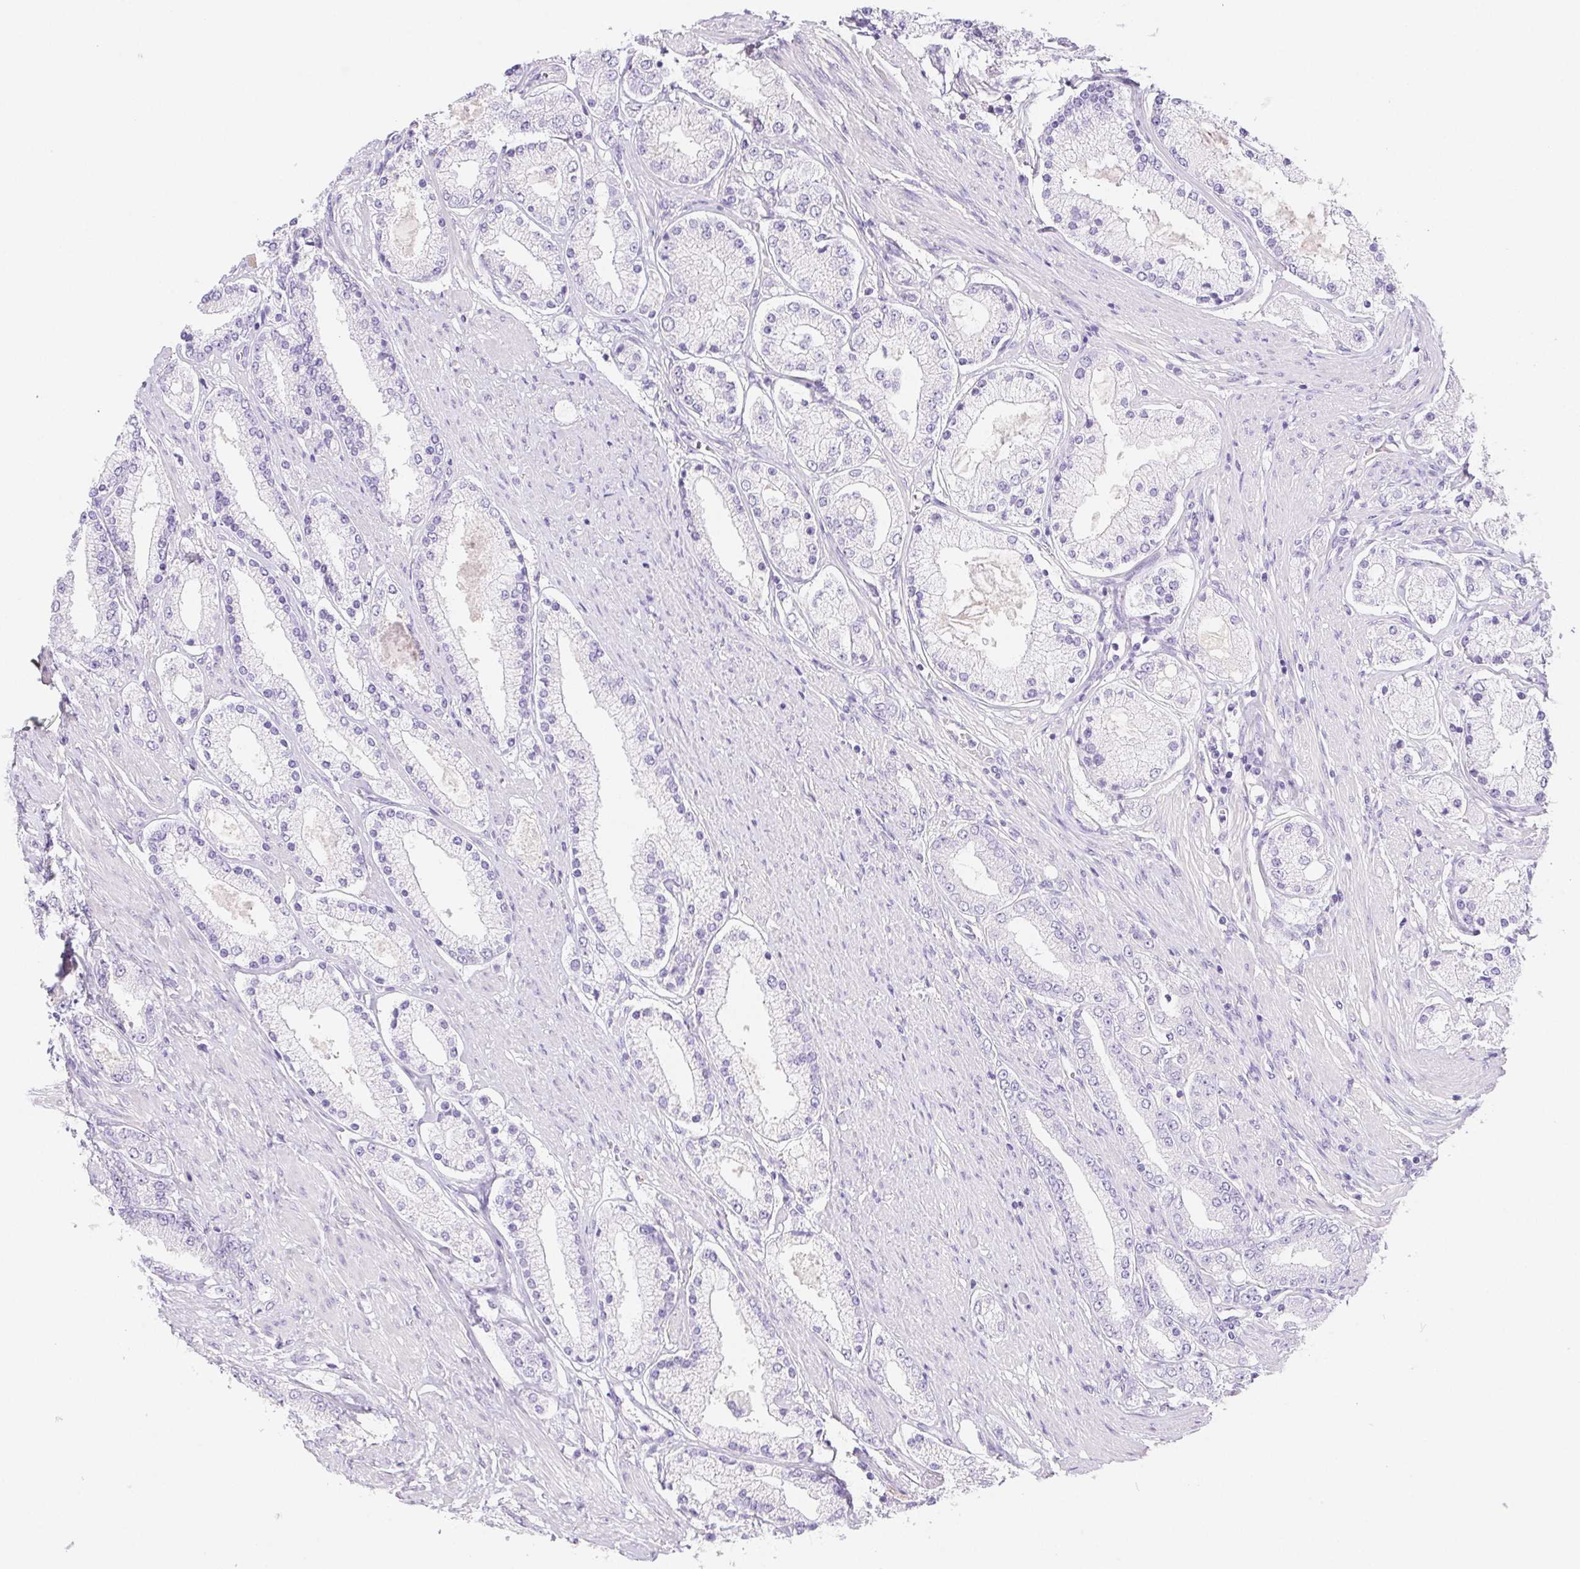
{"staining": {"intensity": "negative", "quantity": "none", "location": "none"}, "tissue": "prostate cancer", "cell_type": "Tumor cells", "image_type": "cancer", "snomed": [{"axis": "morphology", "description": "Adenocarcinoma, High grade"}, {"axis": "topography", "description": "Prostate"}], "caption": "High magnification brightfield microscopy of adenocarcinoma (high-grade) (prostate) stained with DAB (3,3'-diaminobenzidine) (brown) and counterstained with hematoxylin (blue): tumor cells show no significant positivity.", "gene": "PNLIP", "patient": {"sex": "male", "age": 67}}